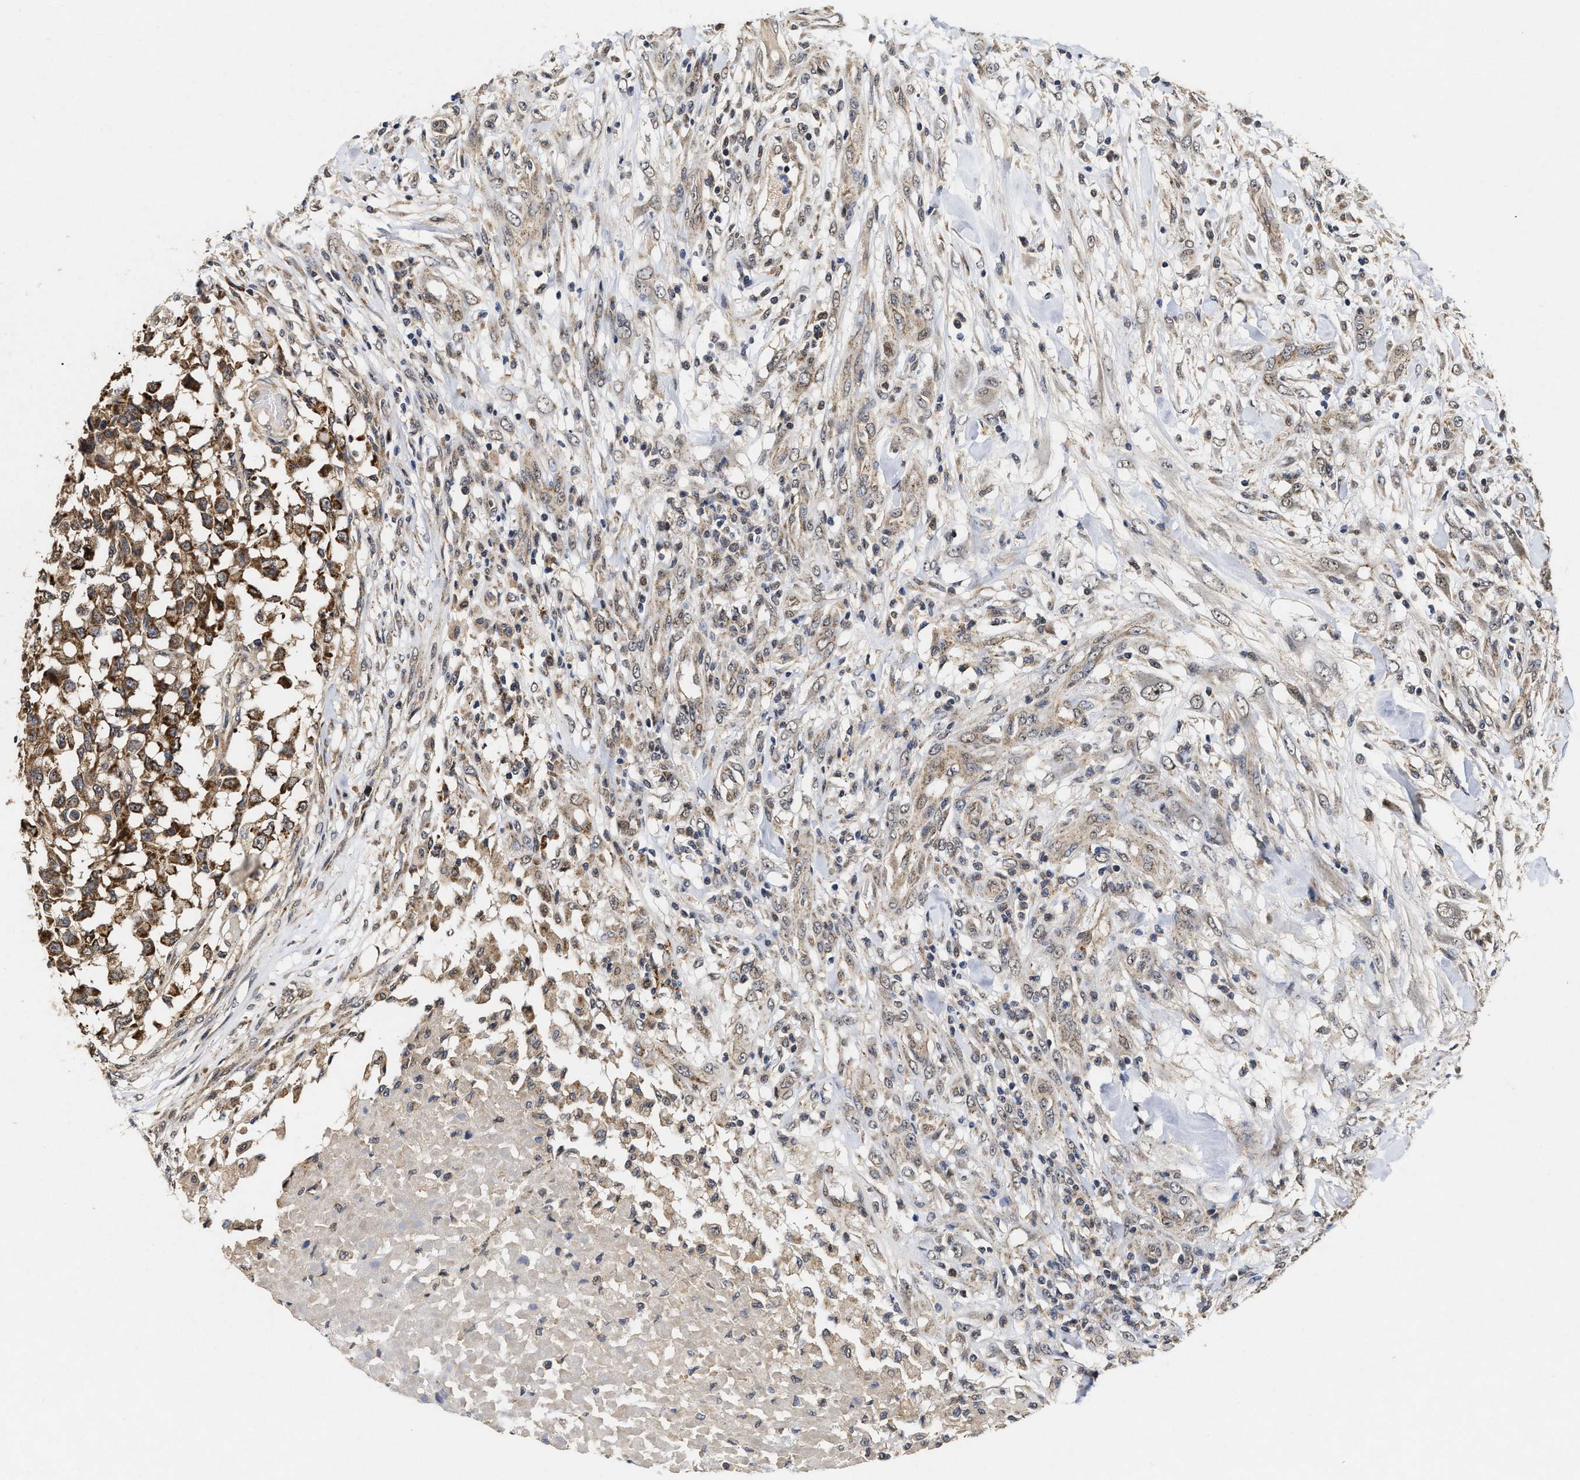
{"staining": {"intensity": "moderate", "quantity": ">75%", "location": "cytoplasmic/membranous"}, "tissue": "testis cancer", "cell_type": "Tumor cells", "image_type": "cancer", "snomed": [{"axis": "morphology", "description": "Seminoma, NOS"}, {"axis": "topography", "description": "Testis"}], "caption": "High-power microscopy captured an IHC photomicrograph of testis seminoma, revealing moderate cytoplasmic/membranous positivity in approximately >75% of tumor cells.", "gene": "SCYL2", "patient": {"sex": "male", "age": 59}}